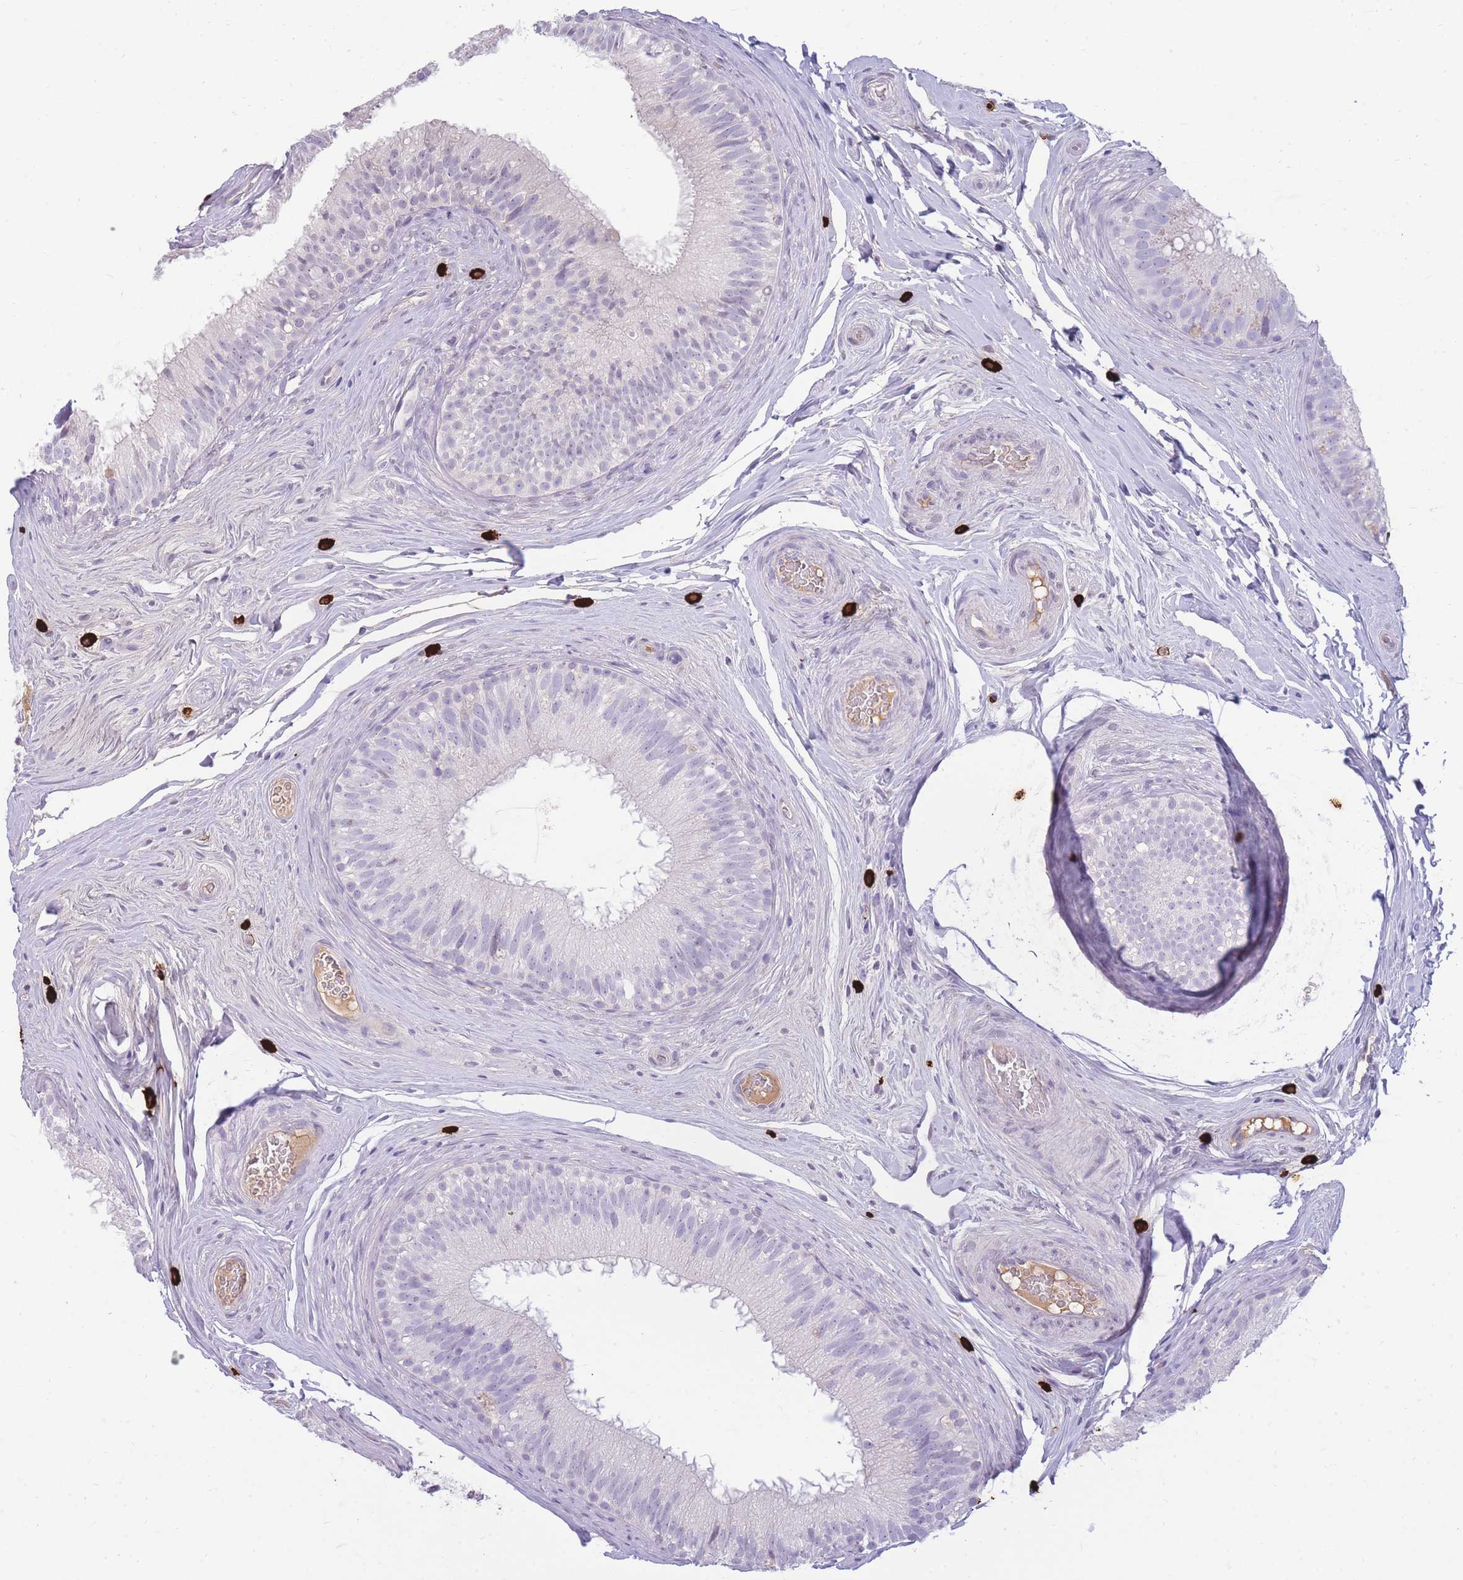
{"staining": {"intensity": "negative", "quantity": "none", "location": "none"}, "tissue": "epididymis", "cell_type": "Glandular cells", "image_type": "normal", "snomed": [{"axis": "morphology", "description": "Normal tissue, NOS"}, {"axis": "topography", "description": "Epididymis"}], "caption": "The IHC photomicrograph has no significant expression in glandular cells of epididymis. Nuclei are stained in blue.", "gene": "TPSD1", "patient": {"sex": "male", "age": 34}}